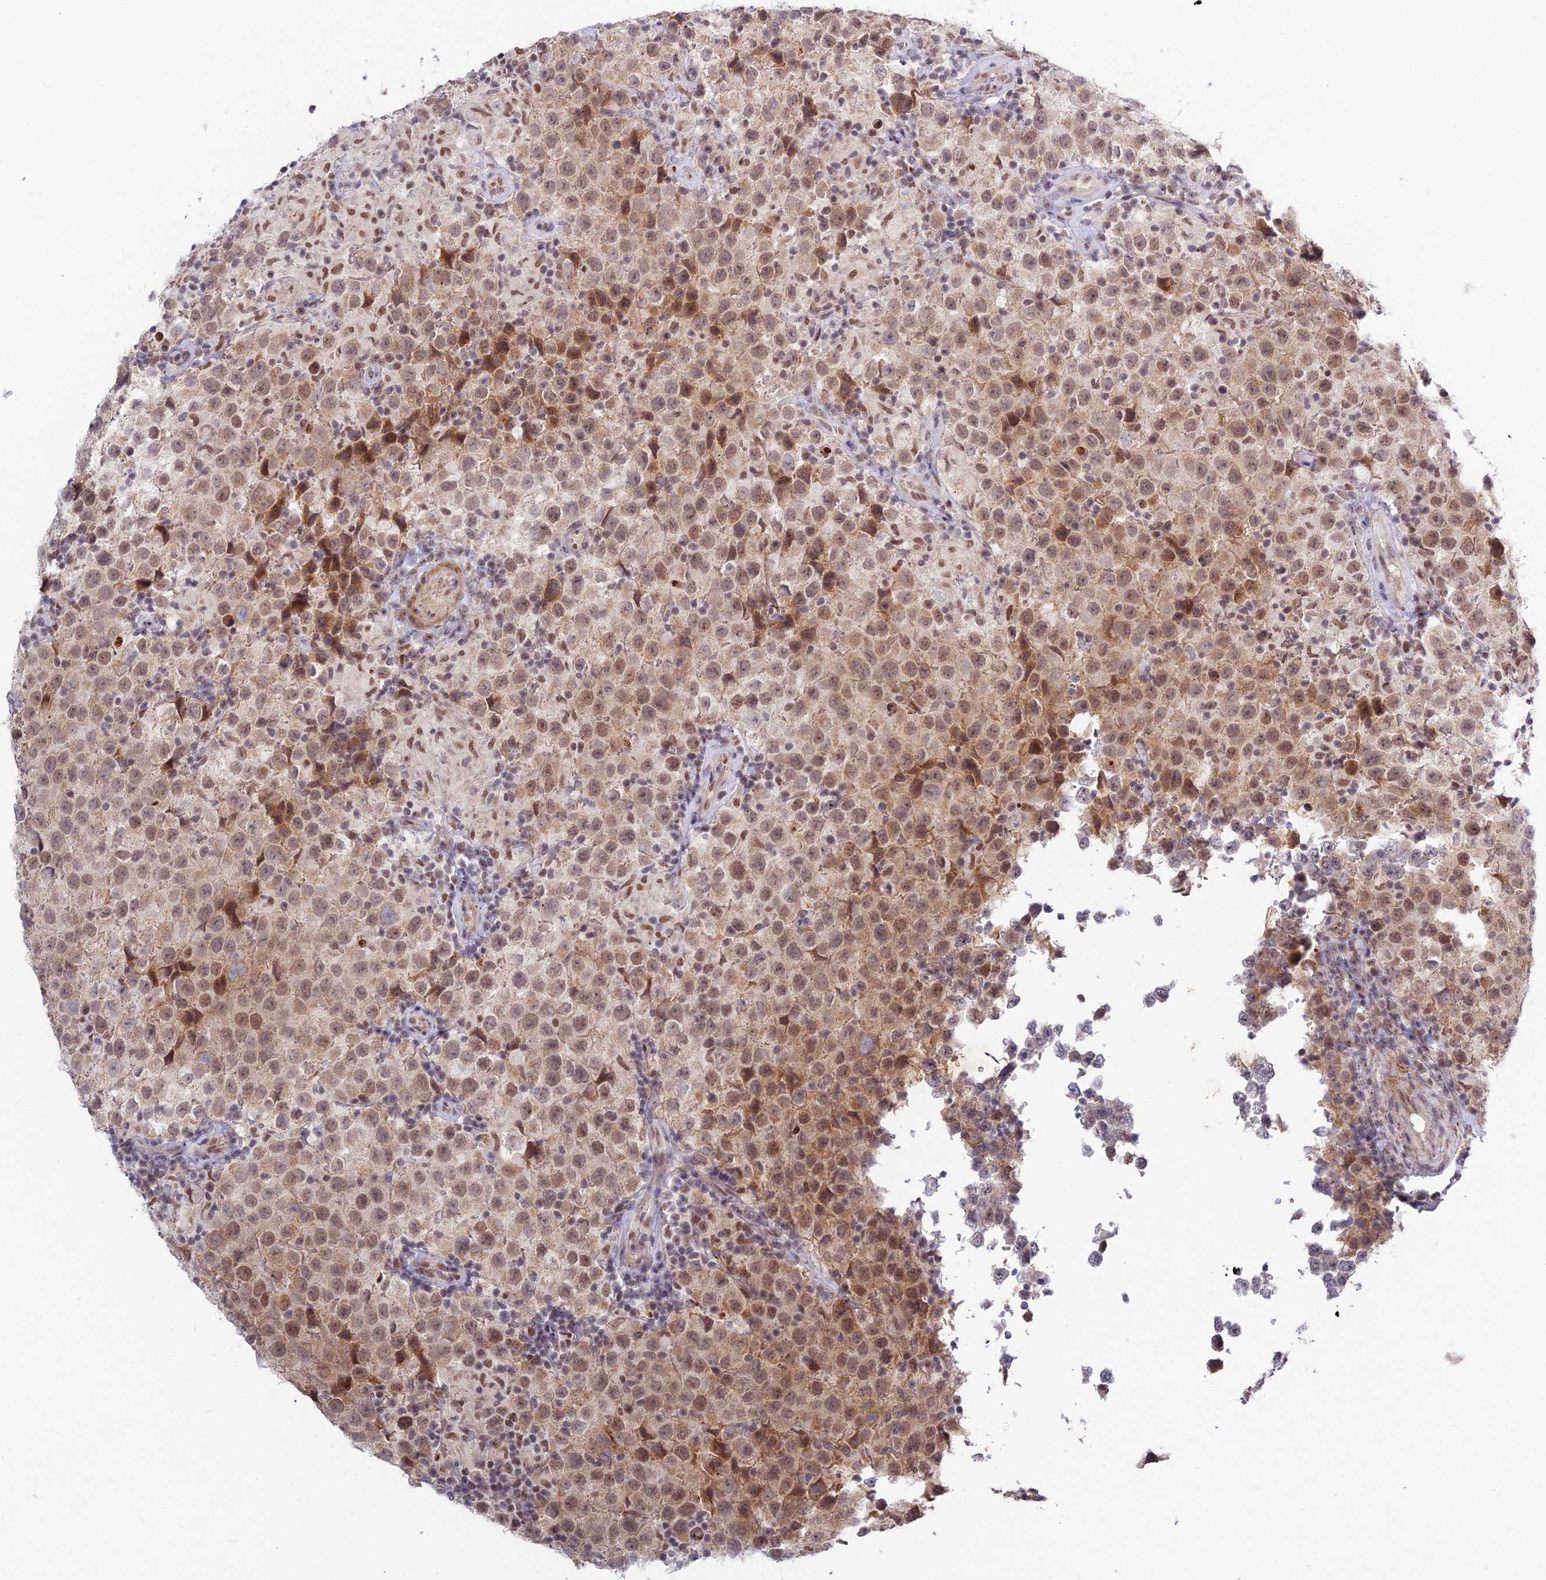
{"staining": {"intensity": "moderate", "quantity": ">75%", "location": "nuclear"}, "tissue": "testis cancer", "cell_type": "Tumor cells", "image_type": "cancer", "snomed": [{"axis": "morphology", "description": "Seminoma, NOS"}, {"axis": "morphology", "description": "Carcinoma, Embryonal, NOS"}, {"axis": "topography", "description": "Testis"}], "caption": "Human testis seminoma stained with a protein marker shows moderate staining in tumor cells.", "gene": "RAVER1", "patient": {"sex": "male", "age": 41}}